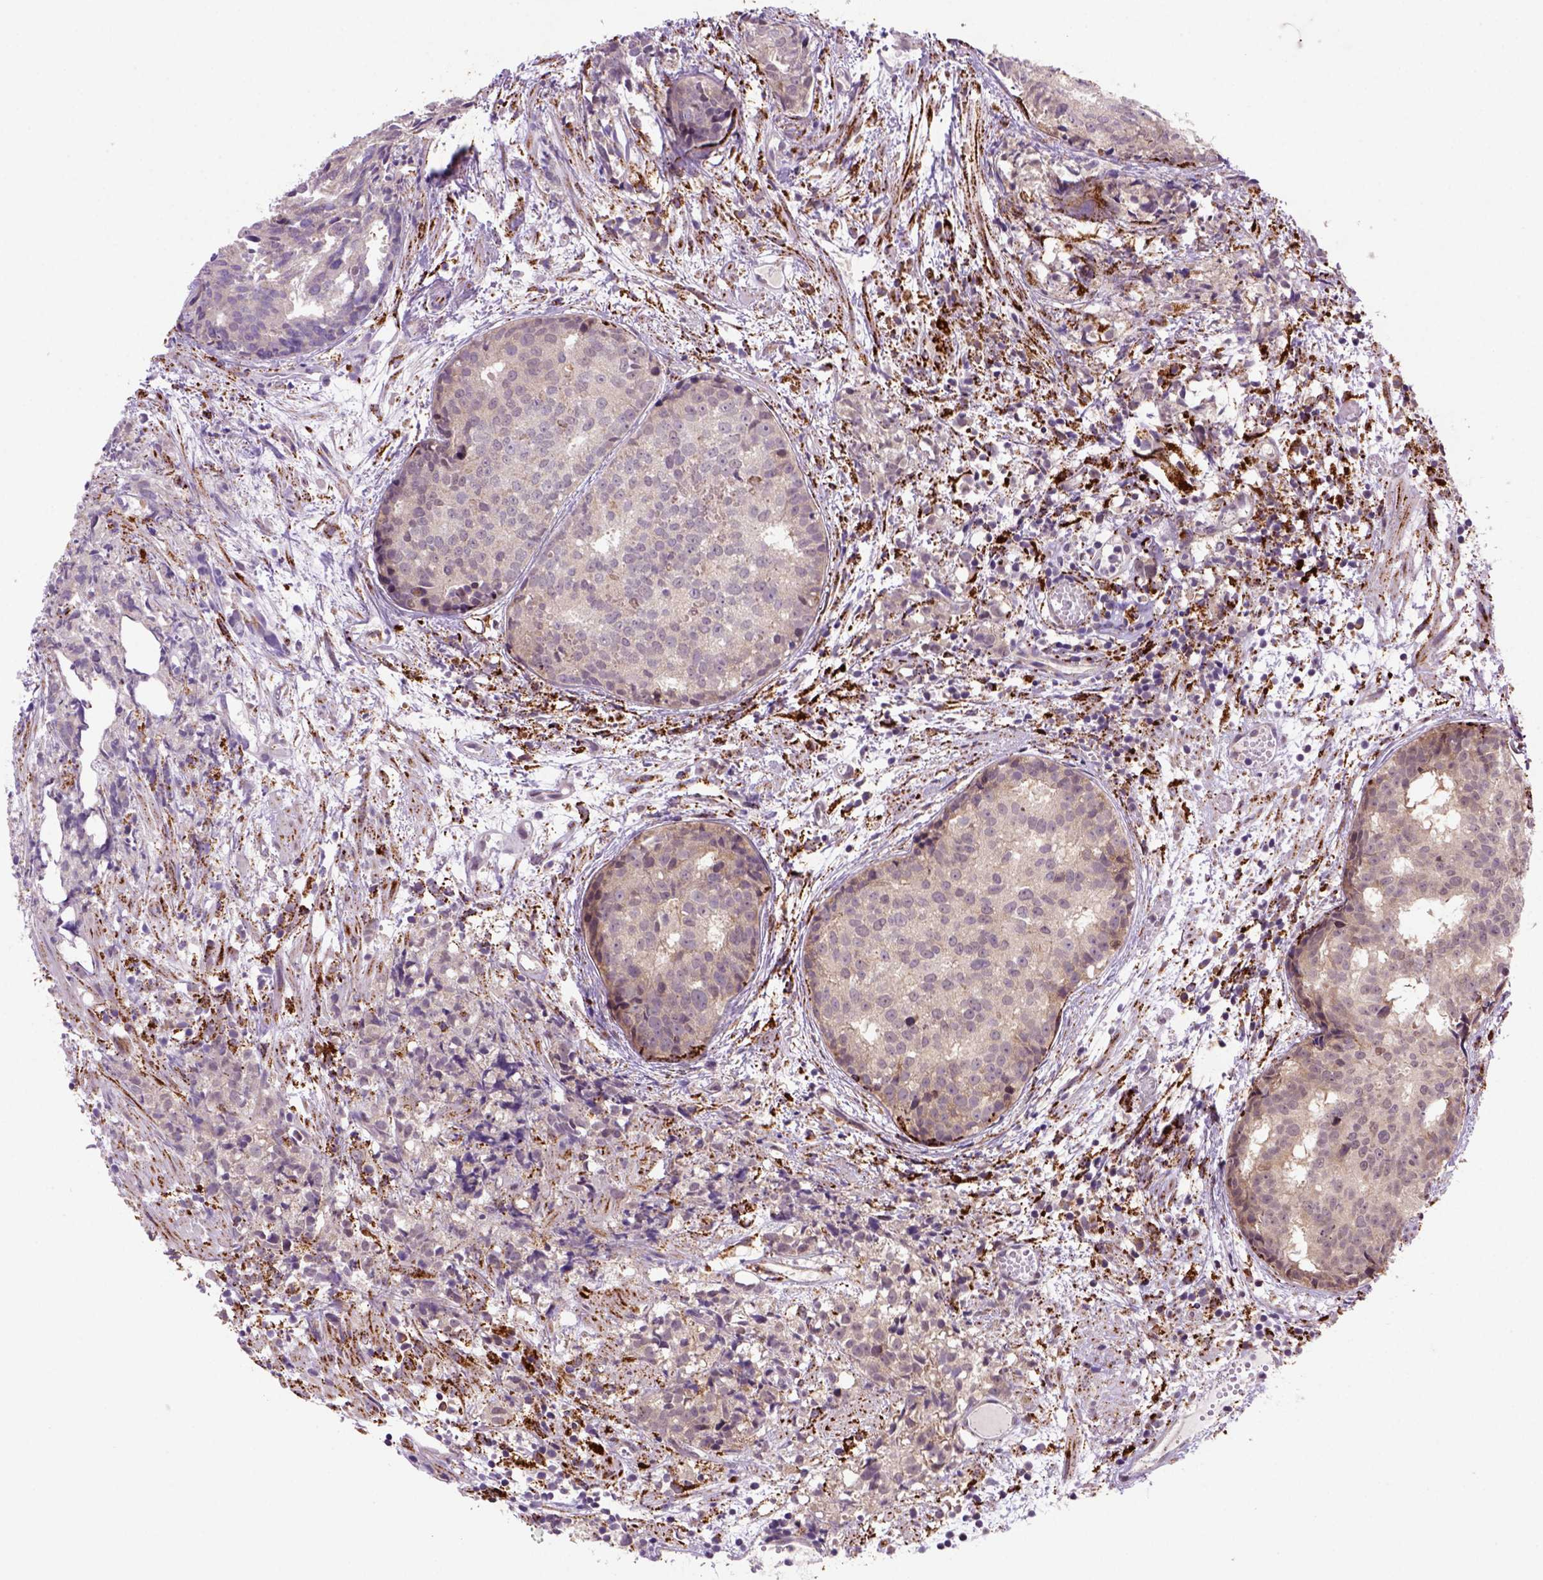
{"staining": {"intensity": "negative", "quantity": "none", "location": "none"}, "tissue": "prostate cancer", "cell_type": "Tumor cells", "image_type": "cancer", "snomed": [{"axis": "morphology", "description": "Adenocarcinoma, High grade"}, {"axis": "topography", "description": "Prostate"}], "caption": "IHC photomicrograph of neoplastic tissue: human adenocarcinoma (high-grade) (prostate) stained with DAB (3,3'-diaminobenzidine) displays no significant protein expression in tumor cells. Brightfield microscopy of IHC stained with DAB (brown) and hematoxylin (blue), captured at high magnification.", "gene": "FZD7", "patient": {"sex": "male", "age": 58}}